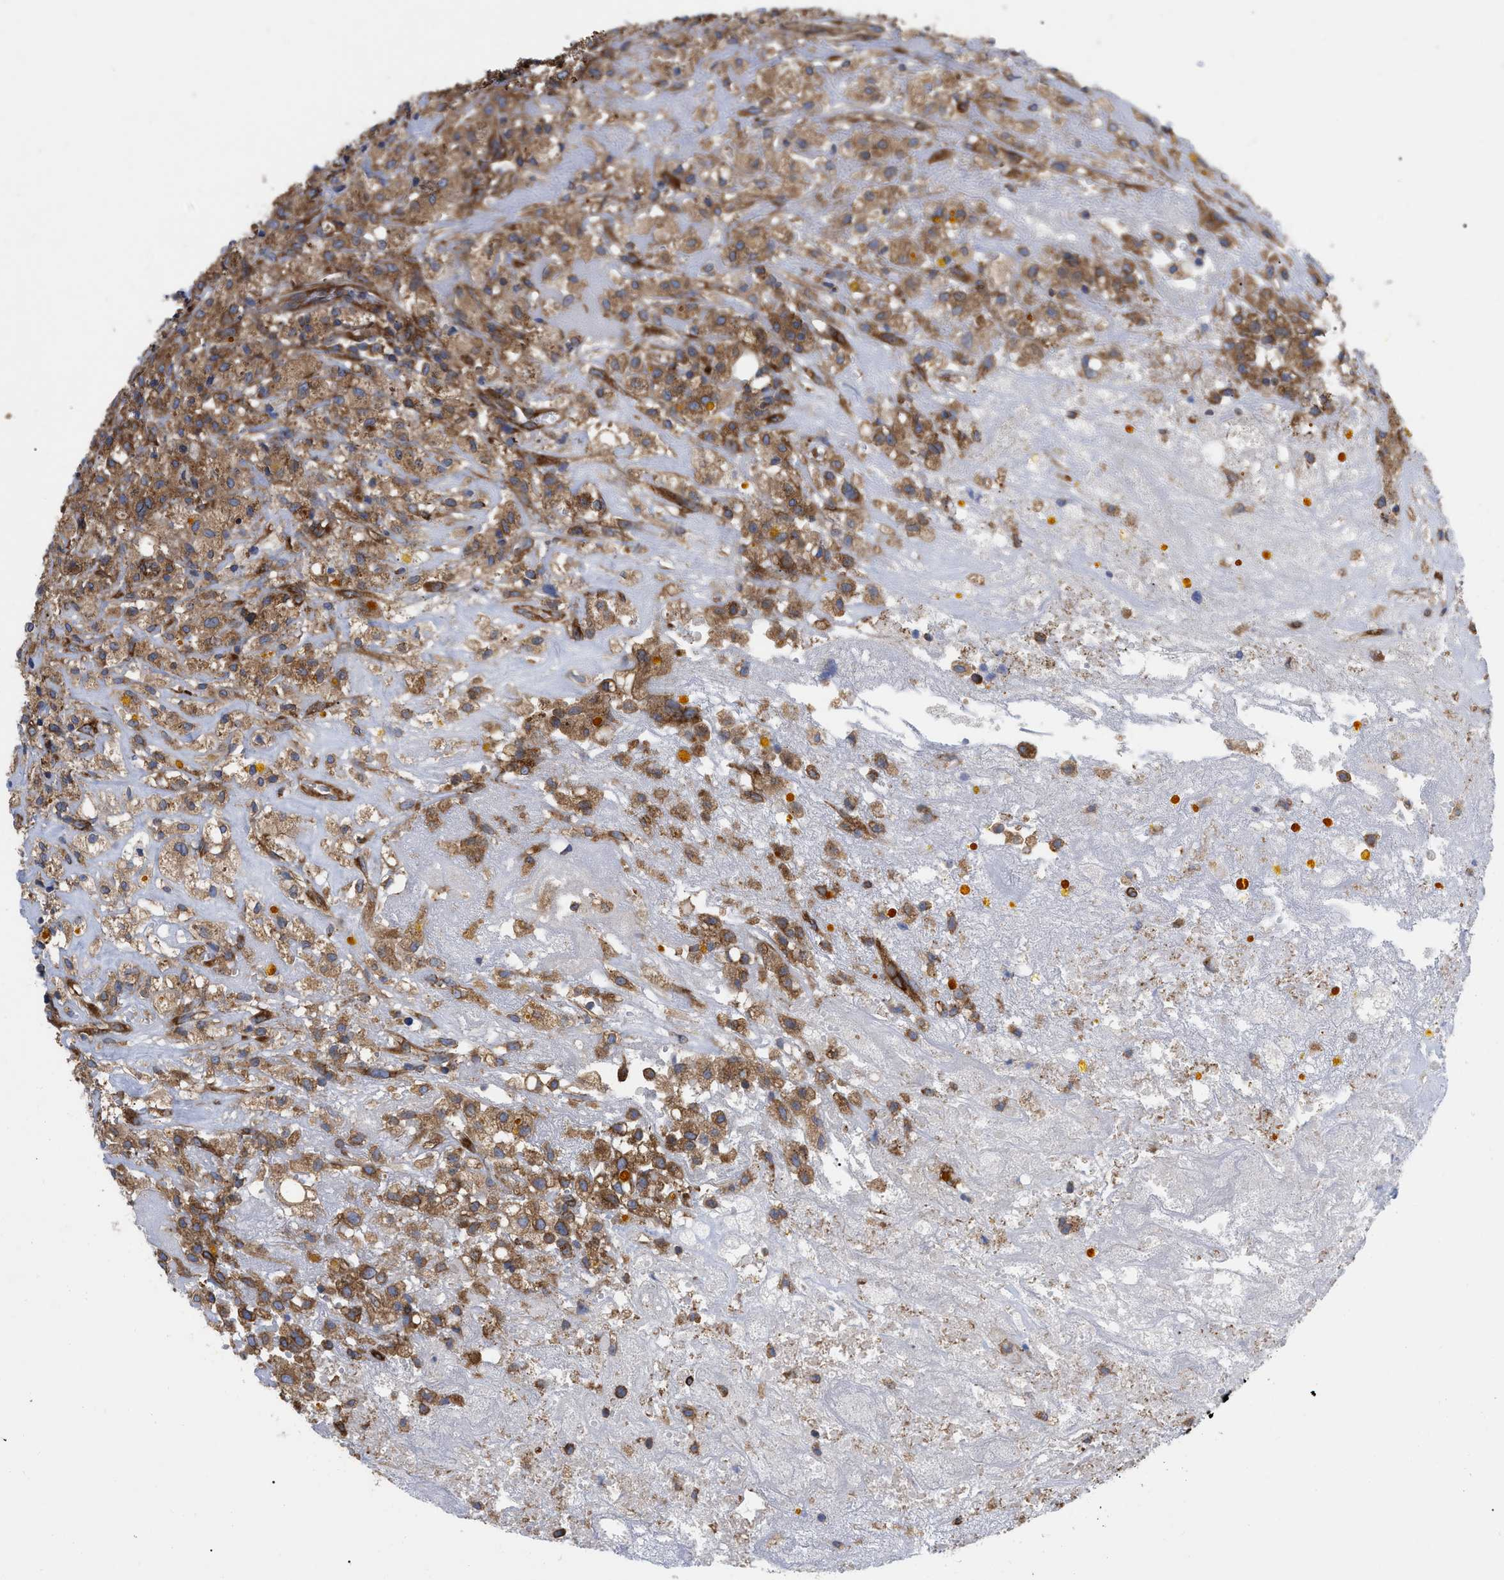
{"staining": {"intensity": "moderate", "quantity": ">75%", "location": "cytoplasmic/membranous"}, "tissue": "testis cancer", "cell_type": "Tumor cells", "image_type": "cancer", "snomed": [{"axis": "morphology", "description": "Carcinoma, Embryonal, NOS"}, {"axis": "topography", "description": "Testis"}], "caption": "Protein expression analysis of testis cancer (embryonal carcinoma) shows moderate cytoplasmic/membranous staining in about >75% of tumor cells.", "gene": "FAM120A", "patient": {"sex": "male", "age": 2}}